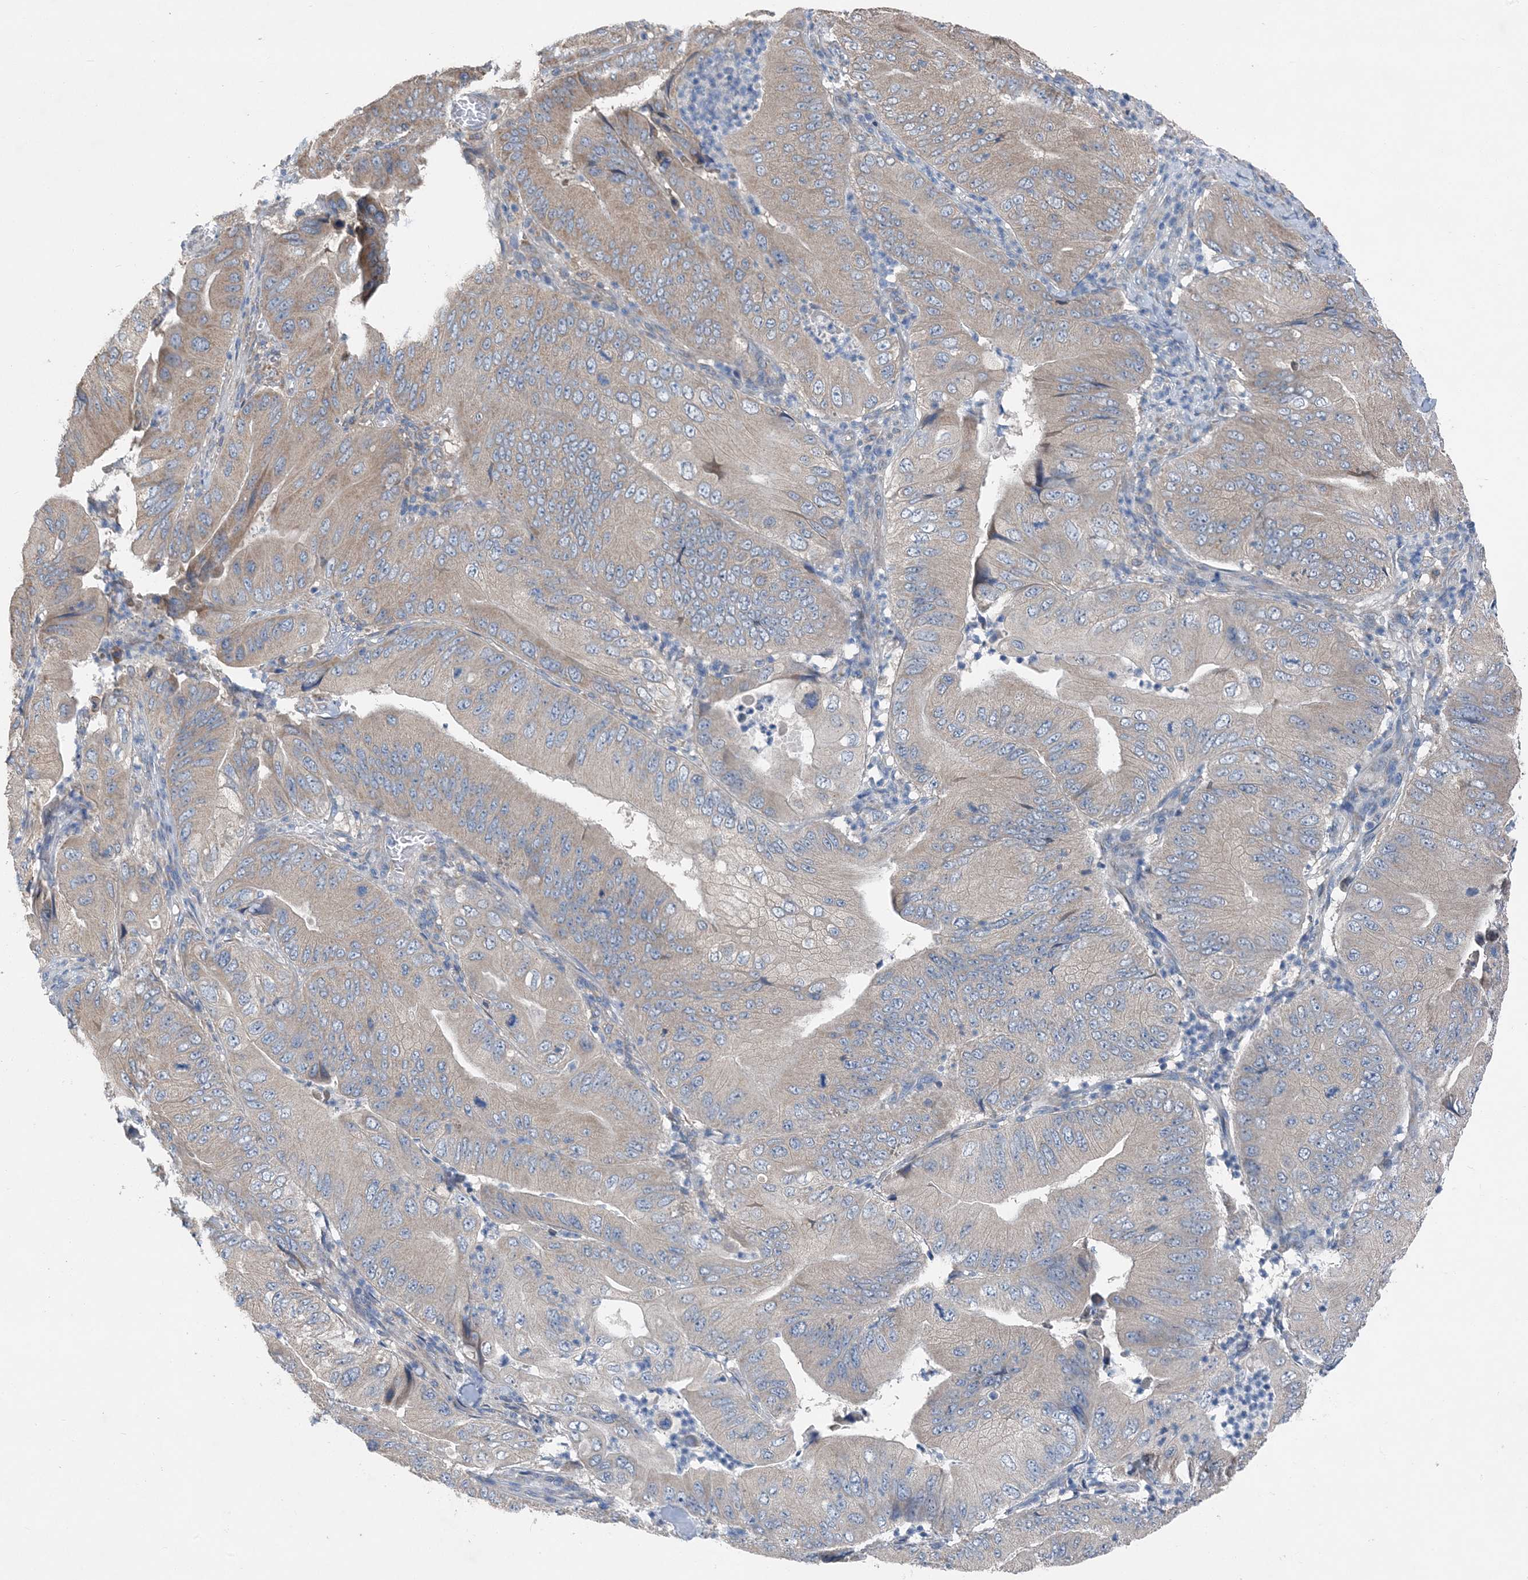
{"staining": {"intensity": "weak", "quantity": "25%-75%", "location": "cytoplasmic/membranous"}, "tissue": "pancreatic cancer", "cell_type": "Tumor cells", "image_type": "cancer", "snomed": [{"axis": "morphology", "description": "Adenocarcinoma, NOS"}, {"axis": "topography", "description": "Pancreas"}], "caption": "Immunohistochemistry (IHC) staining of pancreatic adenocarcinoma, which demonstrates low levels of weak cytoplasmic/membranous positivity in about 25%-75% of tumor cells indicating weak cytoplasmic/membranous protein positivity. The staining was performed using DAB (3,3'-diaminobenzidine) (brown) for protein detection and nuclei were counterstained in hematoxylin (blue).", "gene": "DHX30", "patient": {"sex": "female", "age": 77}}